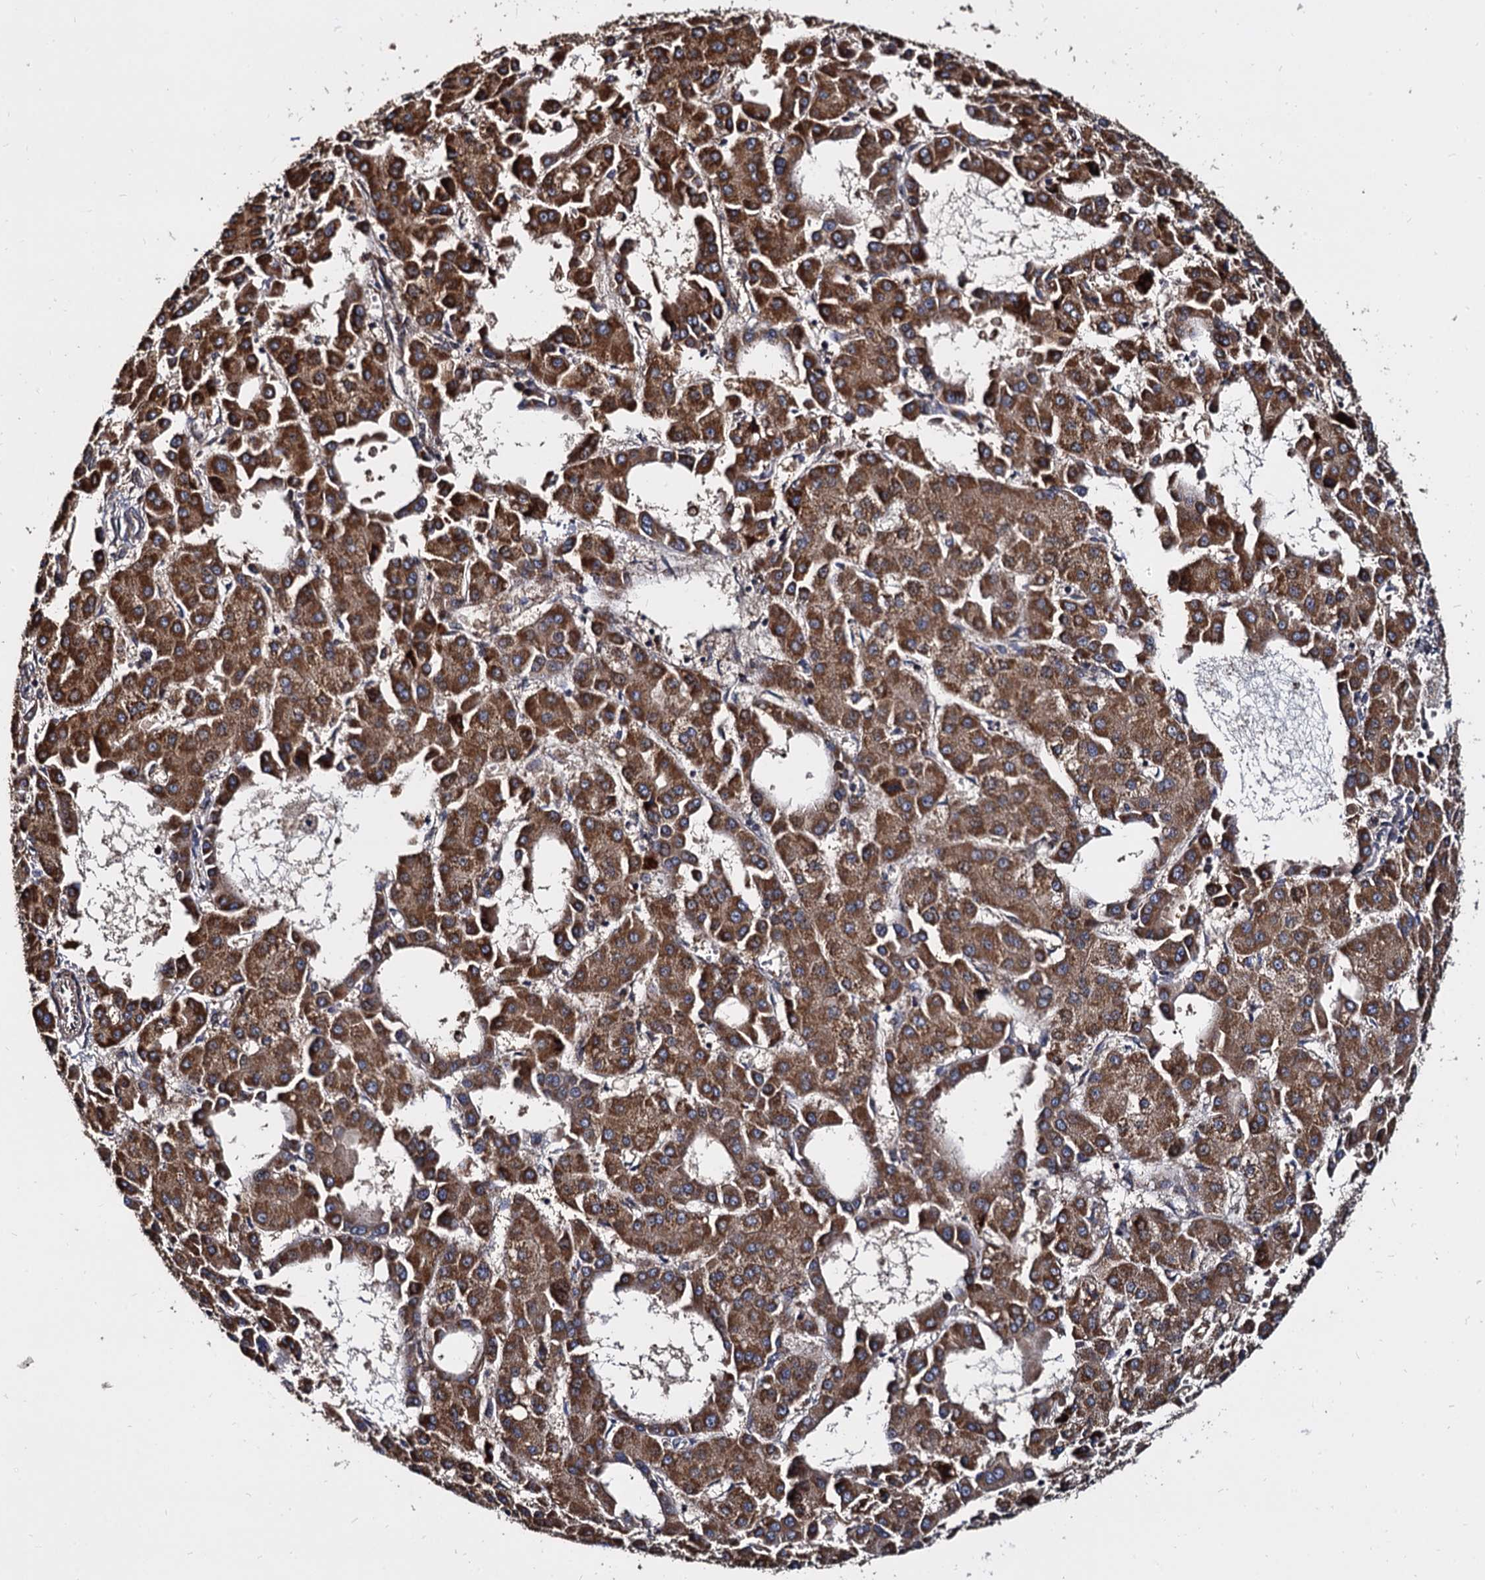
{"staining": {"intensity": "strong", "quantity": ">75%", "location": "cytoplasmic/membranous"}, "tissue": "liver cancer", "cell_type": "Tumor cells", "image_type": "cancer", "snomed": [{"axis": "morphology", "description": "Carcinoma, Hepatocellular, NOS"}, {"axis": "topography", "description": "Liver"}], "caption": "Liver cancer (hepatocellular carcinoma) stained with a brown dye shows strong cytoplasmic/membranous positive expression in about >75% of tumor cells.", "gene": "WWC3", "patient": {"sex": "male", "age": 47}}